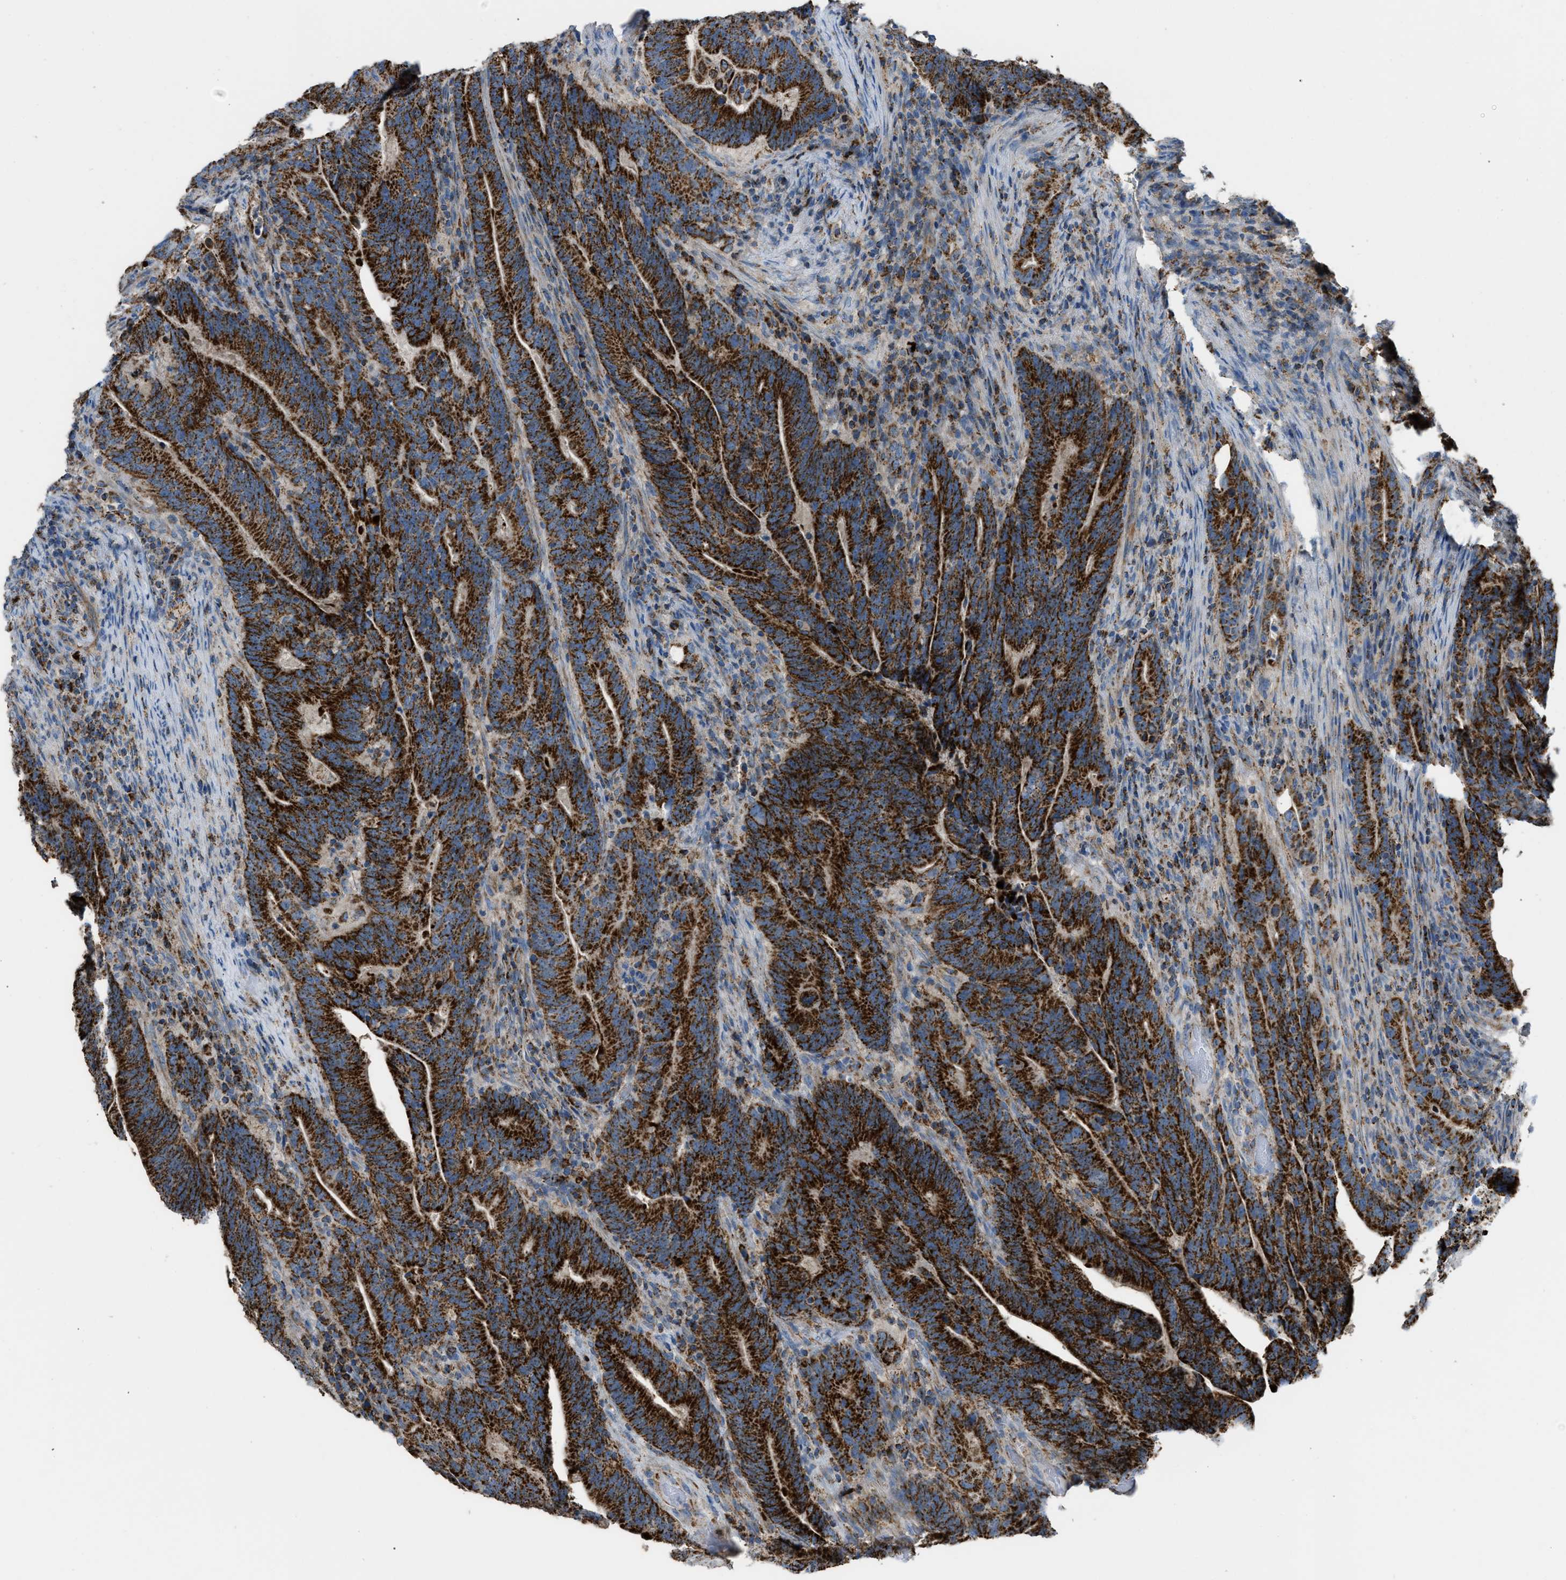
{"staining": {"intensity": "strong", "quantity": ">75%", "location": "cytoplasmic/membranous"}, "tissue": "colorectal cancer", "cell_type": "Tumor cells", "image_type": "cancer", "snomed": [{"axis": "morphology", "description": "Adenocarcinoma, NOS"}, {"axis": "topography", "description": "Colon"}], "caption": "The photomicrograph shows staining of colorectal adenocarcinoma, revealing strong cytoplasmic/membranous protein staining (brown color) within tumor cells.", "gene": "ETFB", "patient": {"sex": "female", "age": 66}}